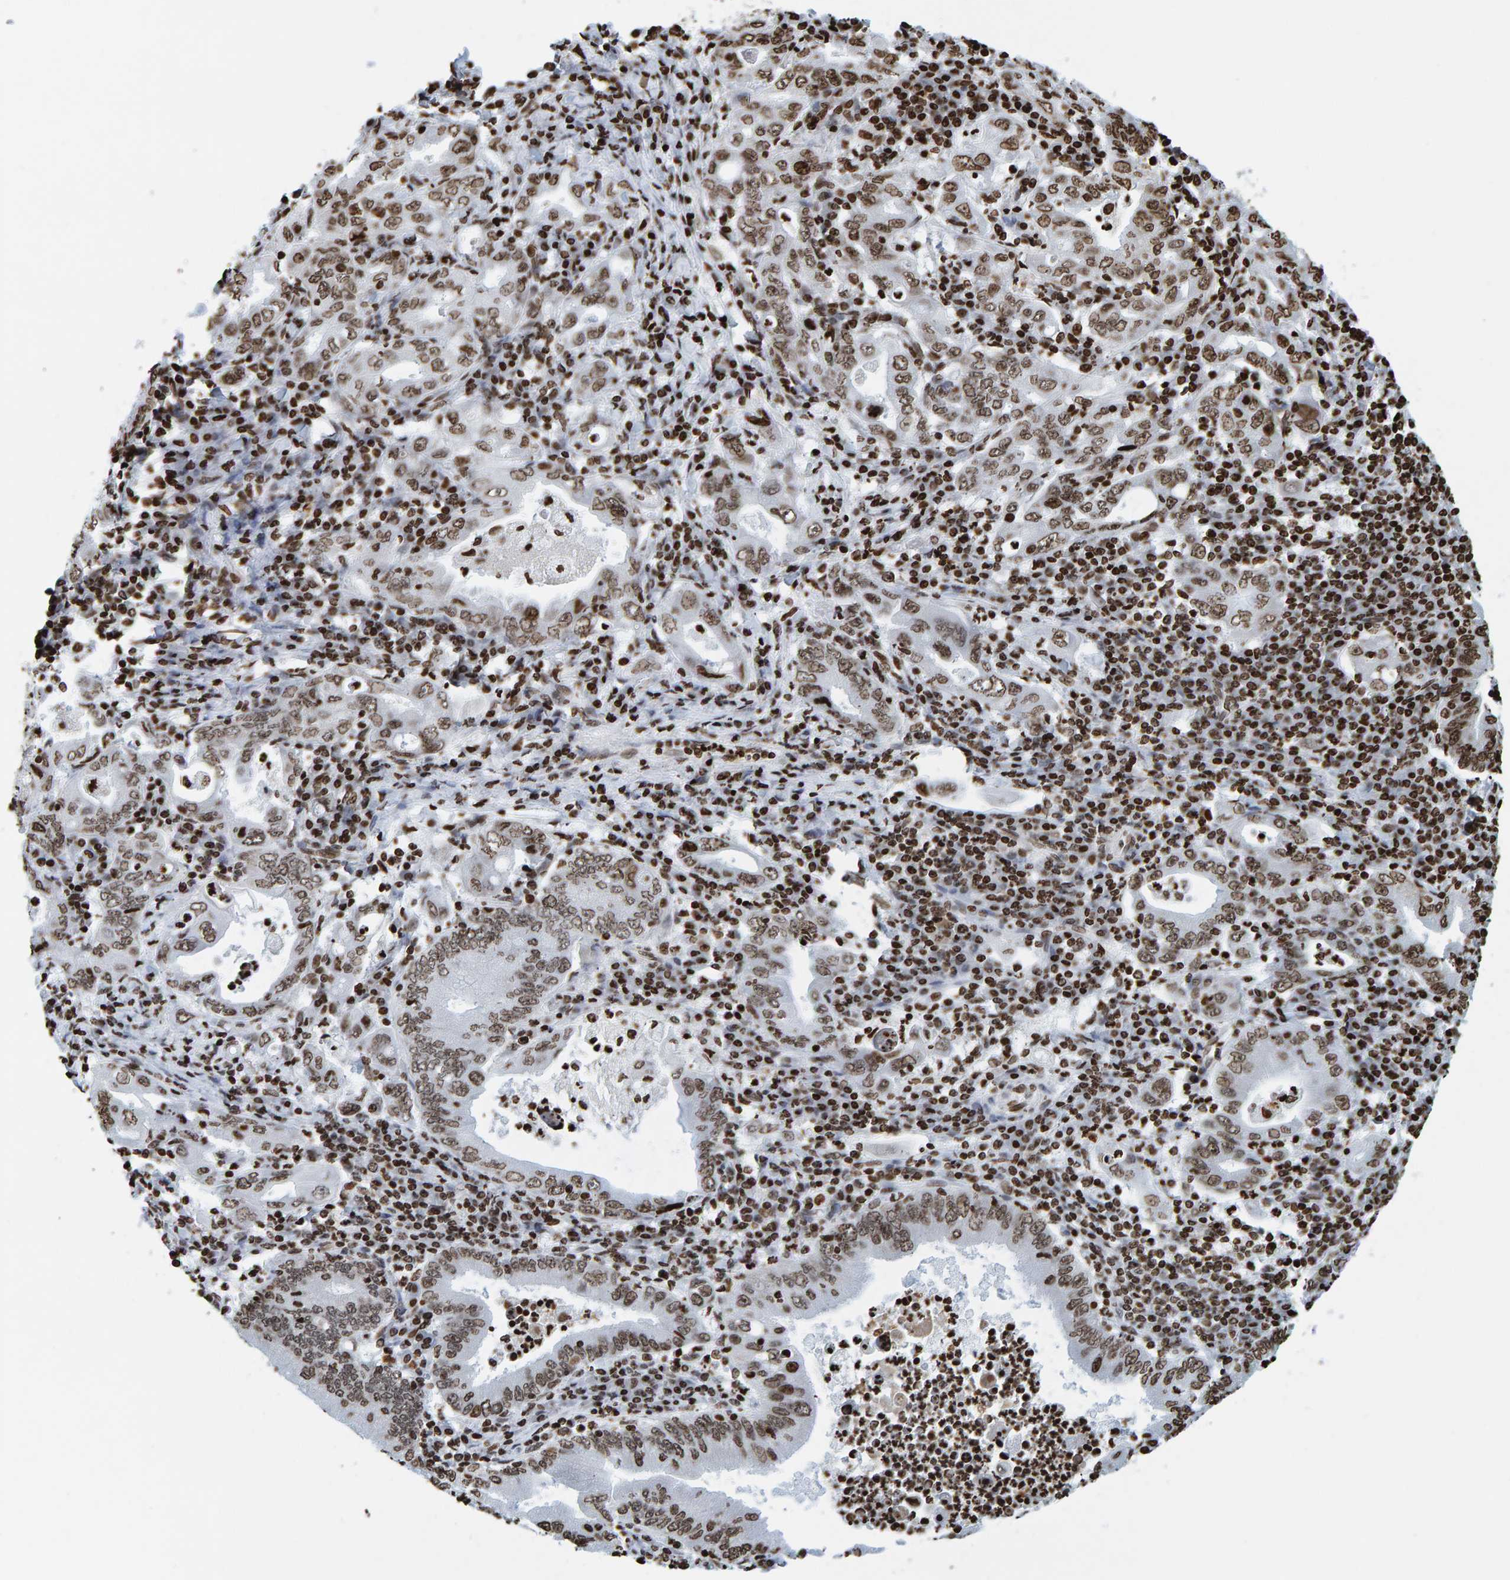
{"staining": {"intensity": "strong", "quantity": ">75%", "location": "nuclear"}, "tissue": "stomach cancer", "cell_type": "Tumor cells", "image_type": "cancer", "snomed": [{"axis": "morphology", "description": "Normal tissue, NOS"}, {"axis": "morphology", "description": "Adenocarcinoma, NOS"}, {"axis": "topography", "description": "Esophagus"}, {"axis": "topography", "description": "Stomach, upper"}, {"axis": "topography", "description": "Peripheral nerve tissue"}], "caption": "IHC histopathology image of neoplastic tissue: stomach cancer stained using immunohistochemistry (IHC) exhibits high levels of strong protein expression localized specifically in the nuclear of tumor cells, appearing as a nuclear brown color.", "gene": "BRF2", "patient": {"sex": "male", "age": 62}}